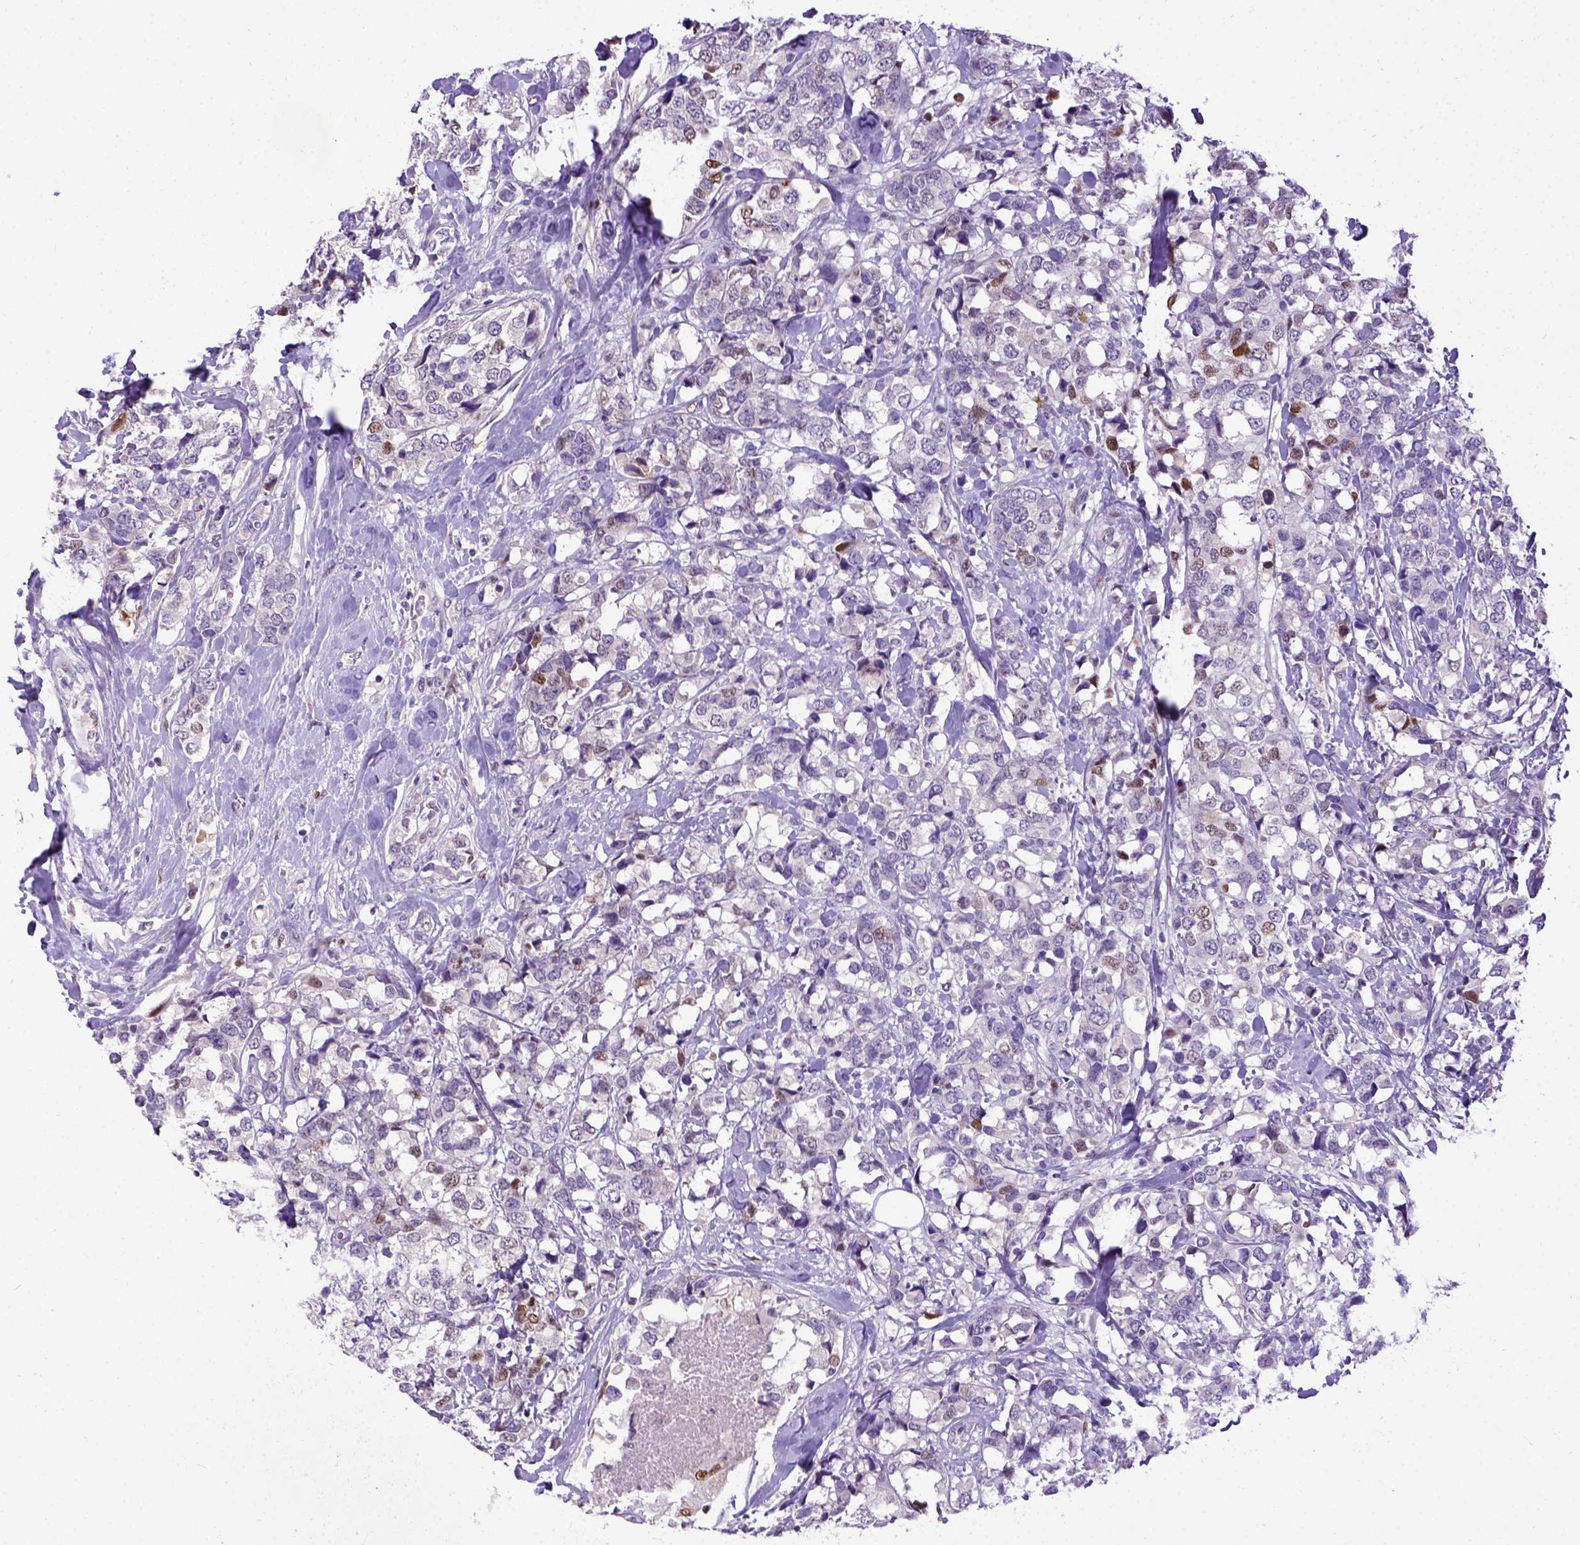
{"staining": {"intensity": "moderate", "quantity": "<25%", "location": "nuclear"}, "tissue": "breast cancer", "cell_type": "Tumor cells", "image_type": "cancer", "snomed": [{"axis": "morphology", "description": "Lobular carcinoma"}, {"axis": "topography", "description": "Breast"}], "caption": "Immunohistochemistry (IHC) (DAB) staining of human breast cancer (lobular carcinoma) reveals moderate nuclear protein expression in approximately <25% of tumor cells. (DAB IHC, brown staining for protein, blue staining for nuclei).", "gene": "CDKN1A", "patient": {"sex": "female", "age": 59}}